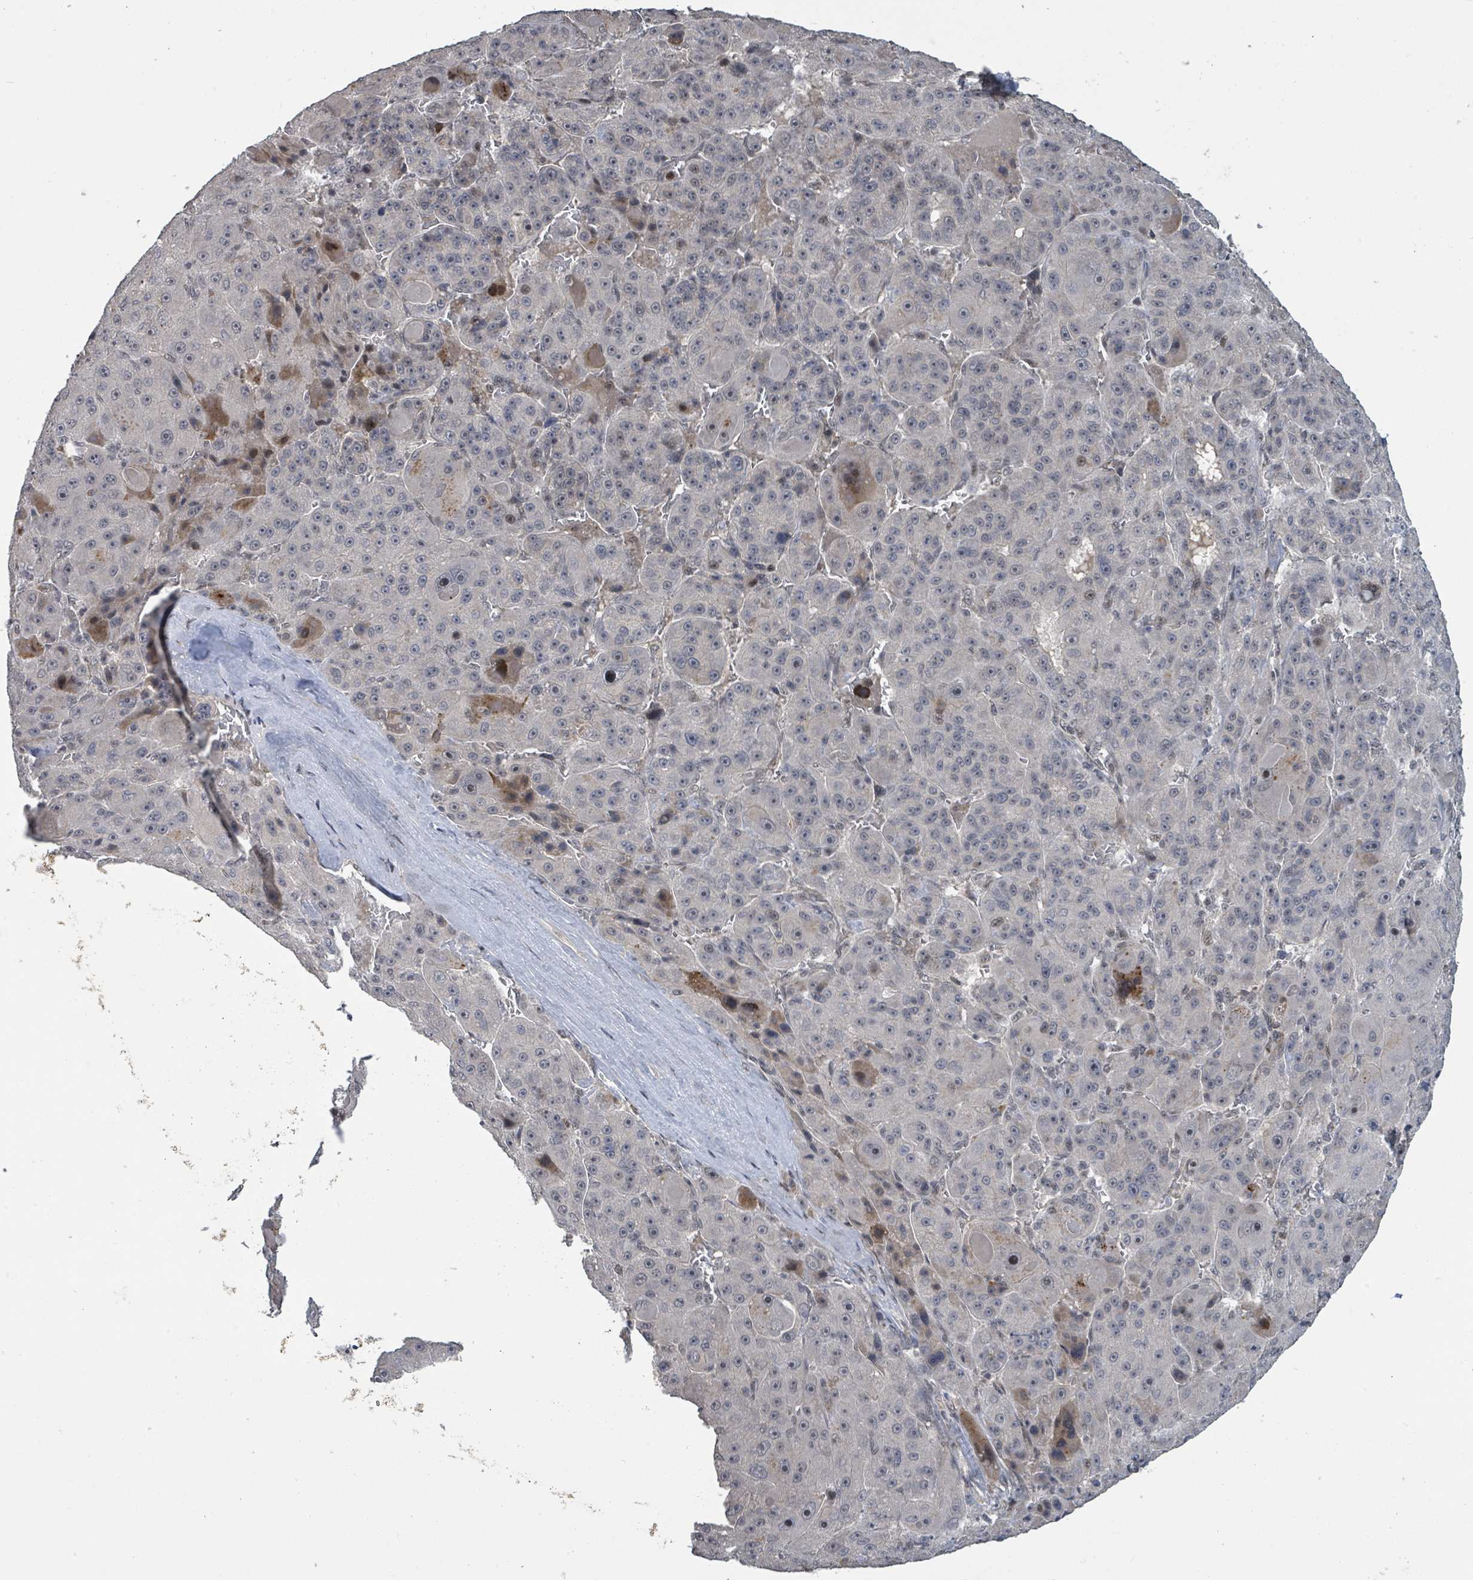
{"staining": {"intensity": "moderate", "quantity": "<25%", "location": "cytoplasmic/membranous,nuclear"}, "tissue": "liver cancer", "cell_type": "Tumor cells", "image_type": "cancer", "snomed": [{"axis": "morphology", "description": "Carcinoma, Hepatocellular, NOS"}, {"axis": "topography", "description": "Liver"}], "caption": "Immunohistochemical staining of liver hepatocellular carcinoma shows low levels of moderate cytoplasmic/membranous and nuclear protein staining in approximately <25% of tumor cells.", "gene": "ZBTB14", "patient": {"sex": "male", "age": 76}}